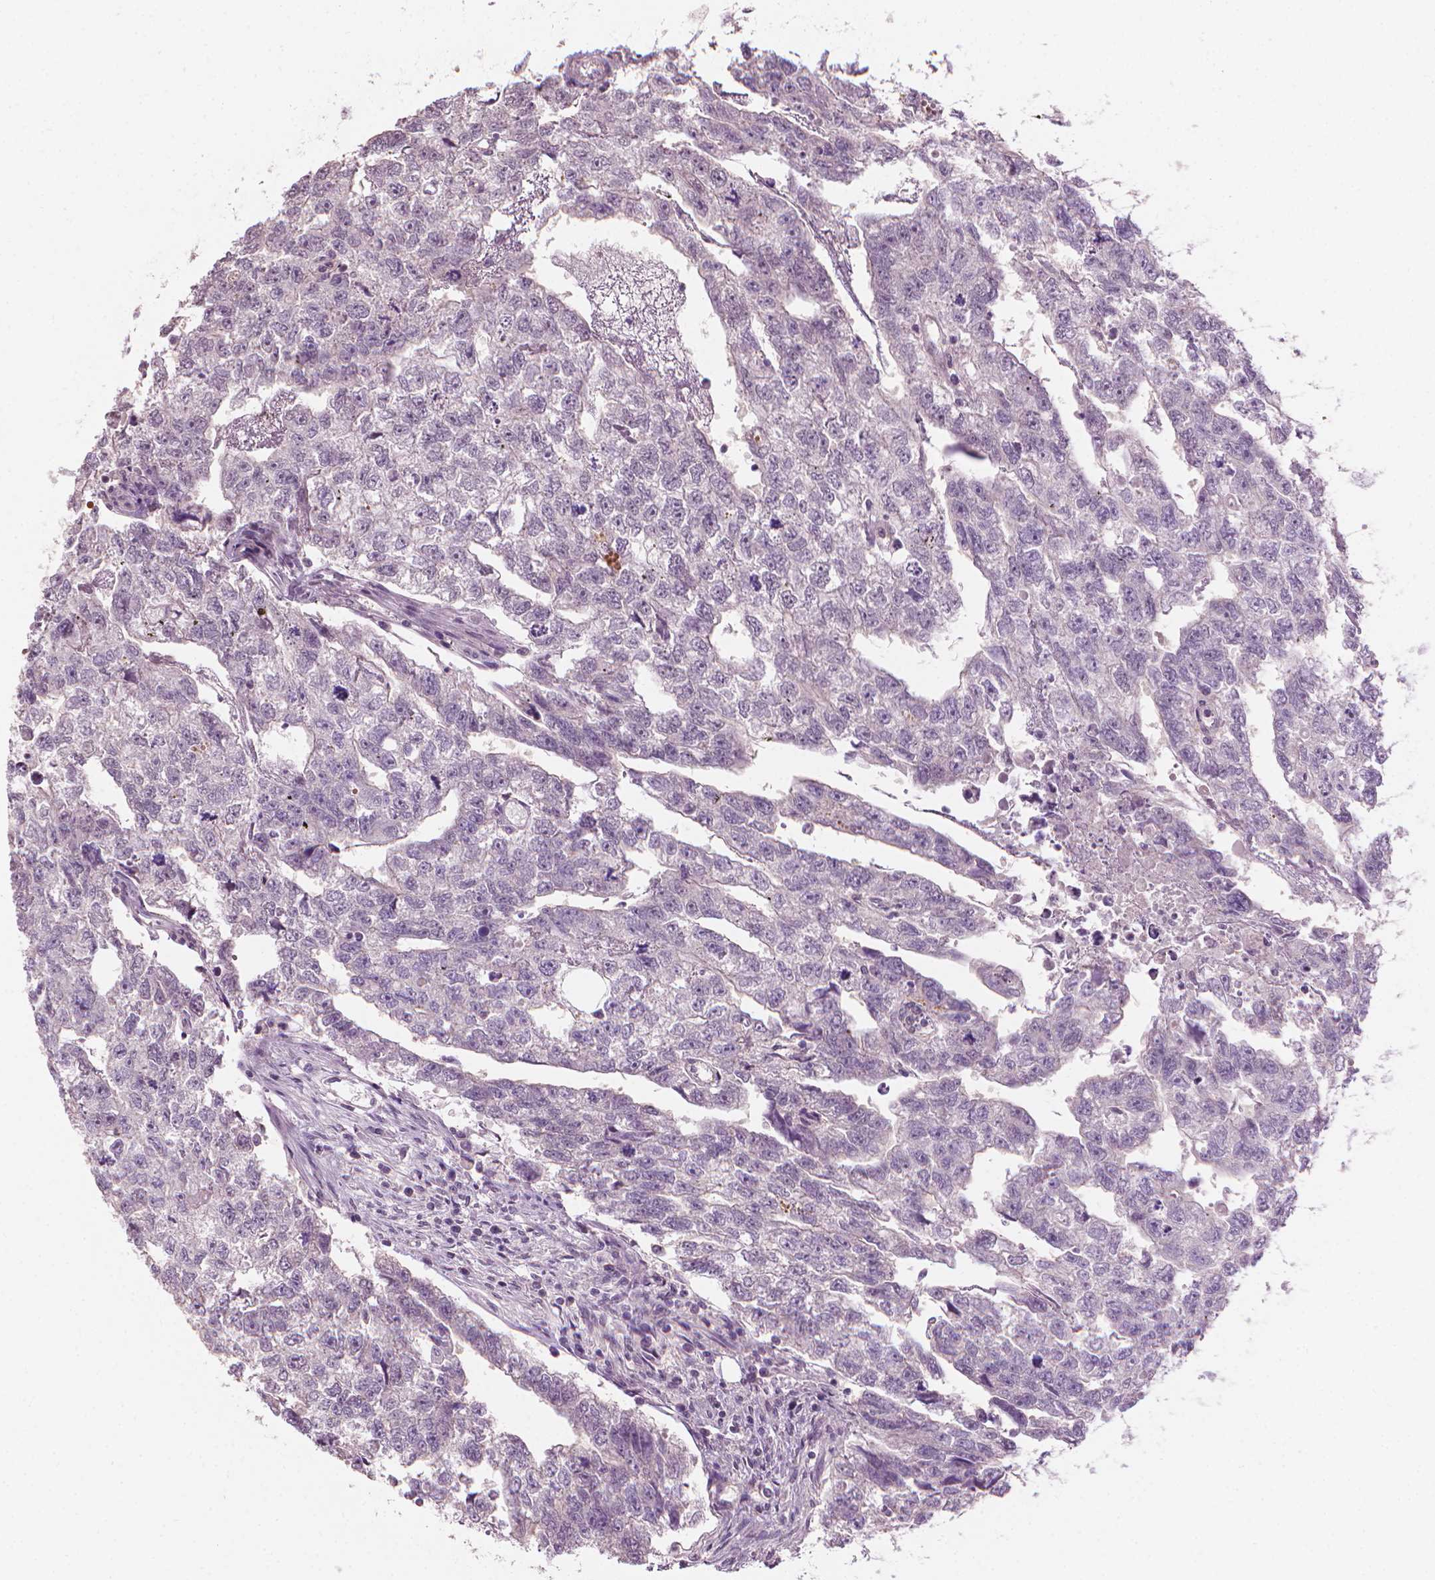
{"staining": {"intensity": "negative", "quantity": "none", "location": "none"}, "tissue": "testis cancer", "cell_type": "Tumor cells", "image_type": "cancer", "snomed": [{"axis": "morphology", "description": "Carcinoma, Embryonal, NOS"}, {"axis": "morphology", "description": "Teratoma, malignant, NOS"}, {"axis": "topography", "description": "Testis"}], "caption": "There is no significant positivity in tumor cells of testis embryonal carcinoma.", "gene": "SAXO2", "patient": {"sex": "male", "age": 44}}